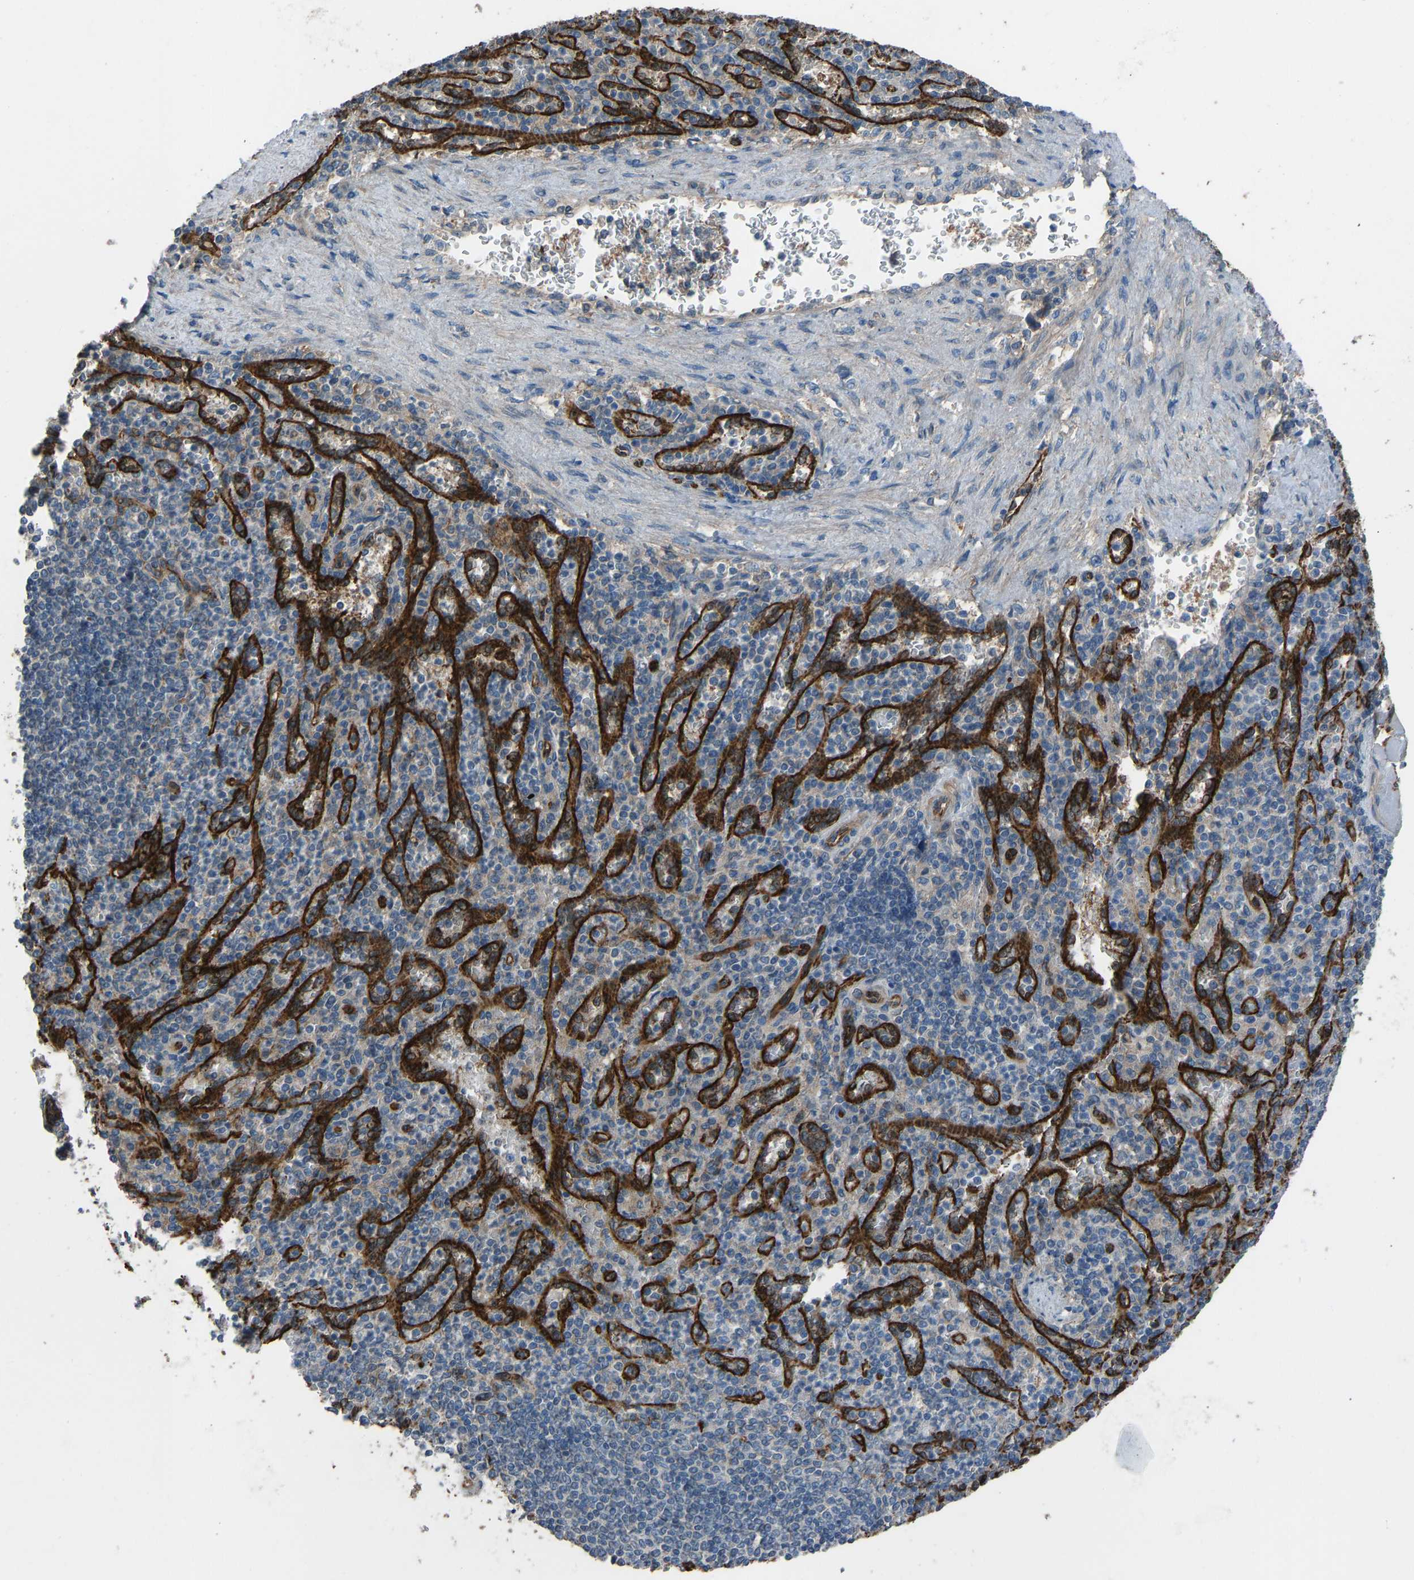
{"staining": {"intensity": "weak", "quantity": "25%-75%", "location": "cytoplasmic/membranous"}, "tissue": "spleen", "cell_type": "Cells in red pulp", "image_type": "normal", "snomed": [{"axis": "morphology", "description": "Normal tissue, NOS"}, {"axis": "topography", "description": "Spleen"}], "caption": "Weak cytoplasmic/membranous protein staining is seen in approximately 25%-75% of cells in red pulp in spleen. The protein is shown in brown color, while the nuclei are stained blue.", "gene": "SLC43A1", "patient": {"sex": "female", "age": 74}}